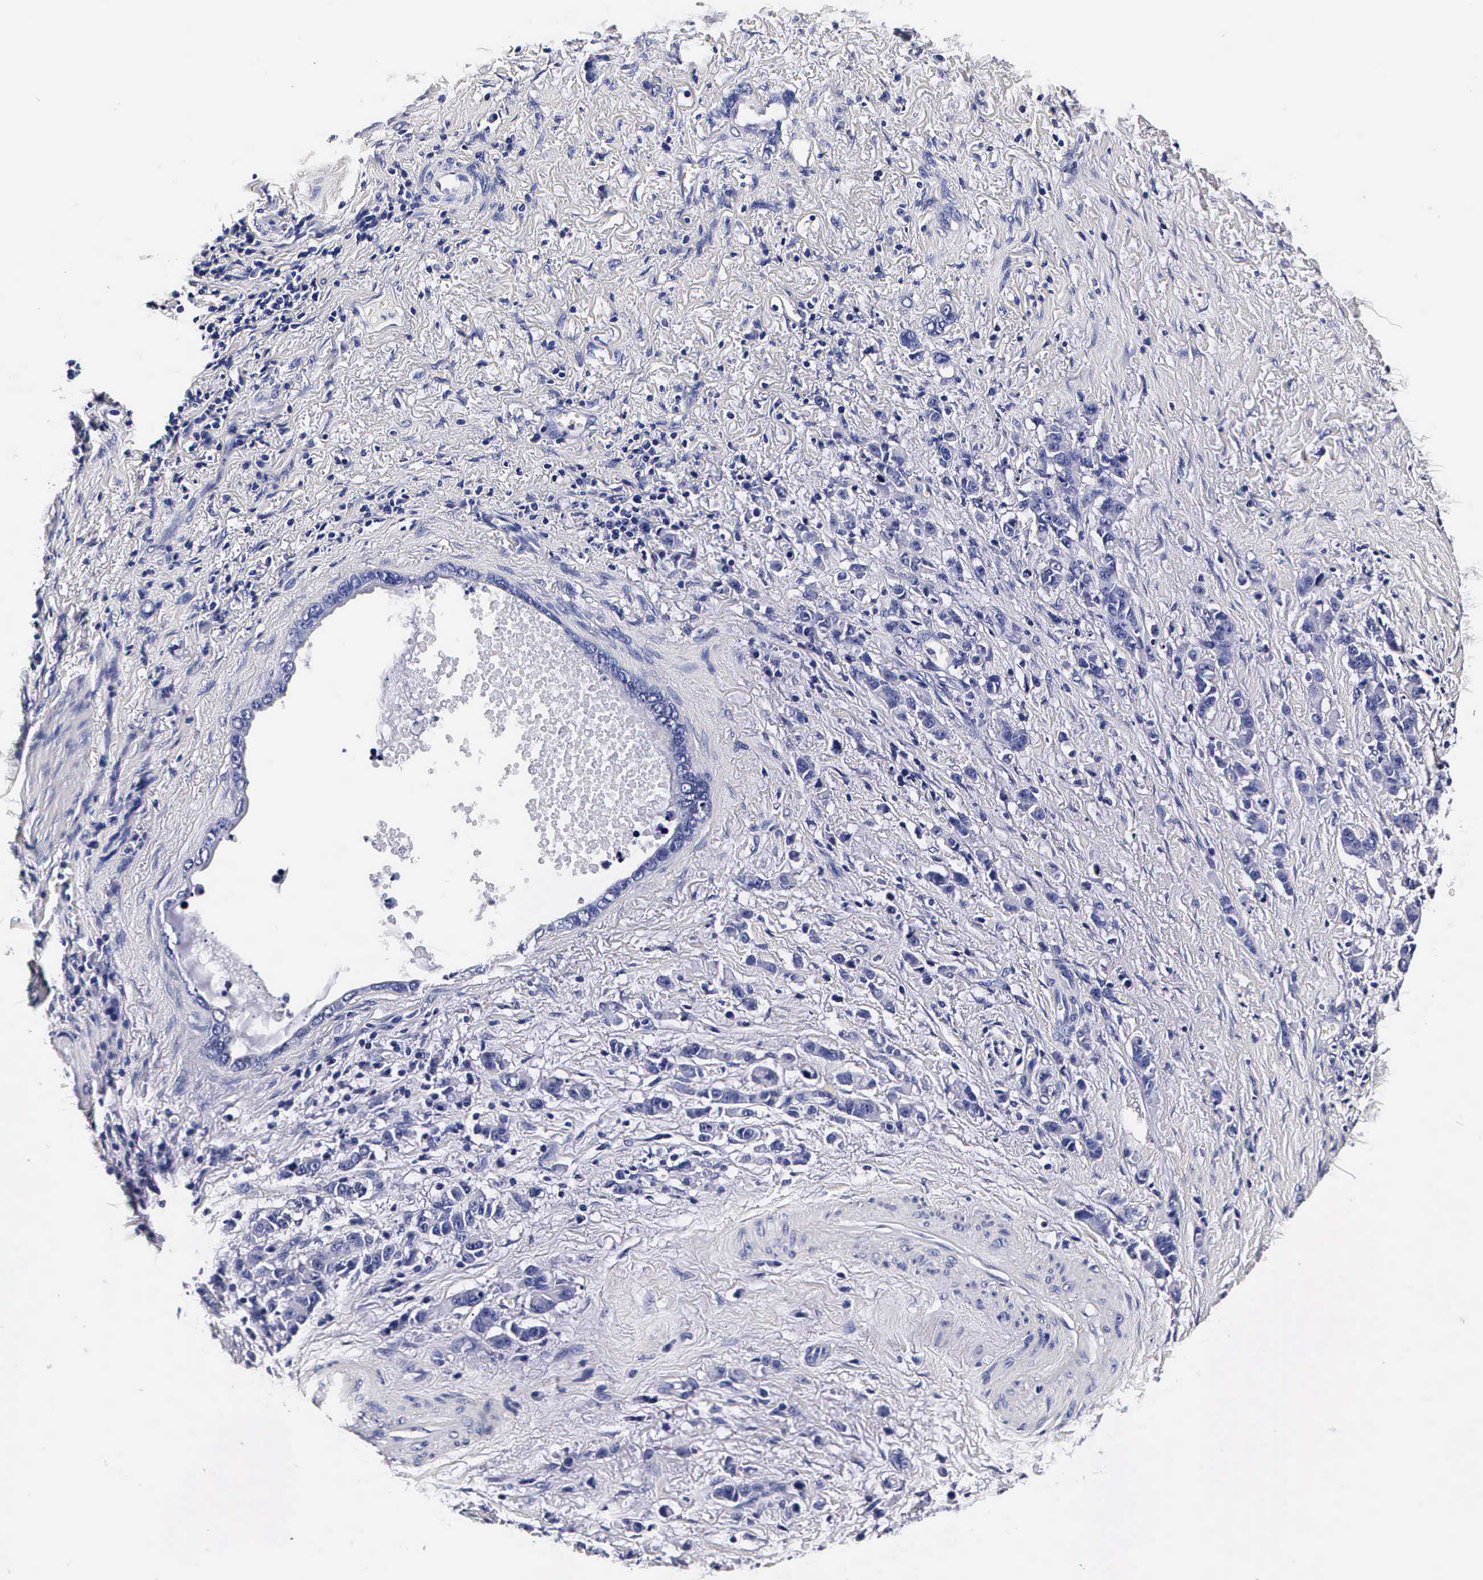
{"staining": {"intensity": "negative", "quantity": "none", "location": "none"}, "tissue": "stomach cancer", "cell_type": "Tumor cells", "image_type": "cancer", "snomed": [{"axis": "morphology", "description": "Adenocarcinoma, NOS"}, {"axis": "topography", "description": "Stomach"}], "caption": "An immunohistochemistry micrograph of stomach cancer (adenocarcinoma) is shown. There is no staining in tumor cells of stomach cancer (adenocarcinoma). The staining was performed using DAB (3,3'-diaminobenzidine) to visualize the protein expression in brown, while the nuclei were stained in blue with hematoxylin (Magnification: 20x).", "gene": "IAPP", "patient": {"sex": "male", "age": 78}}